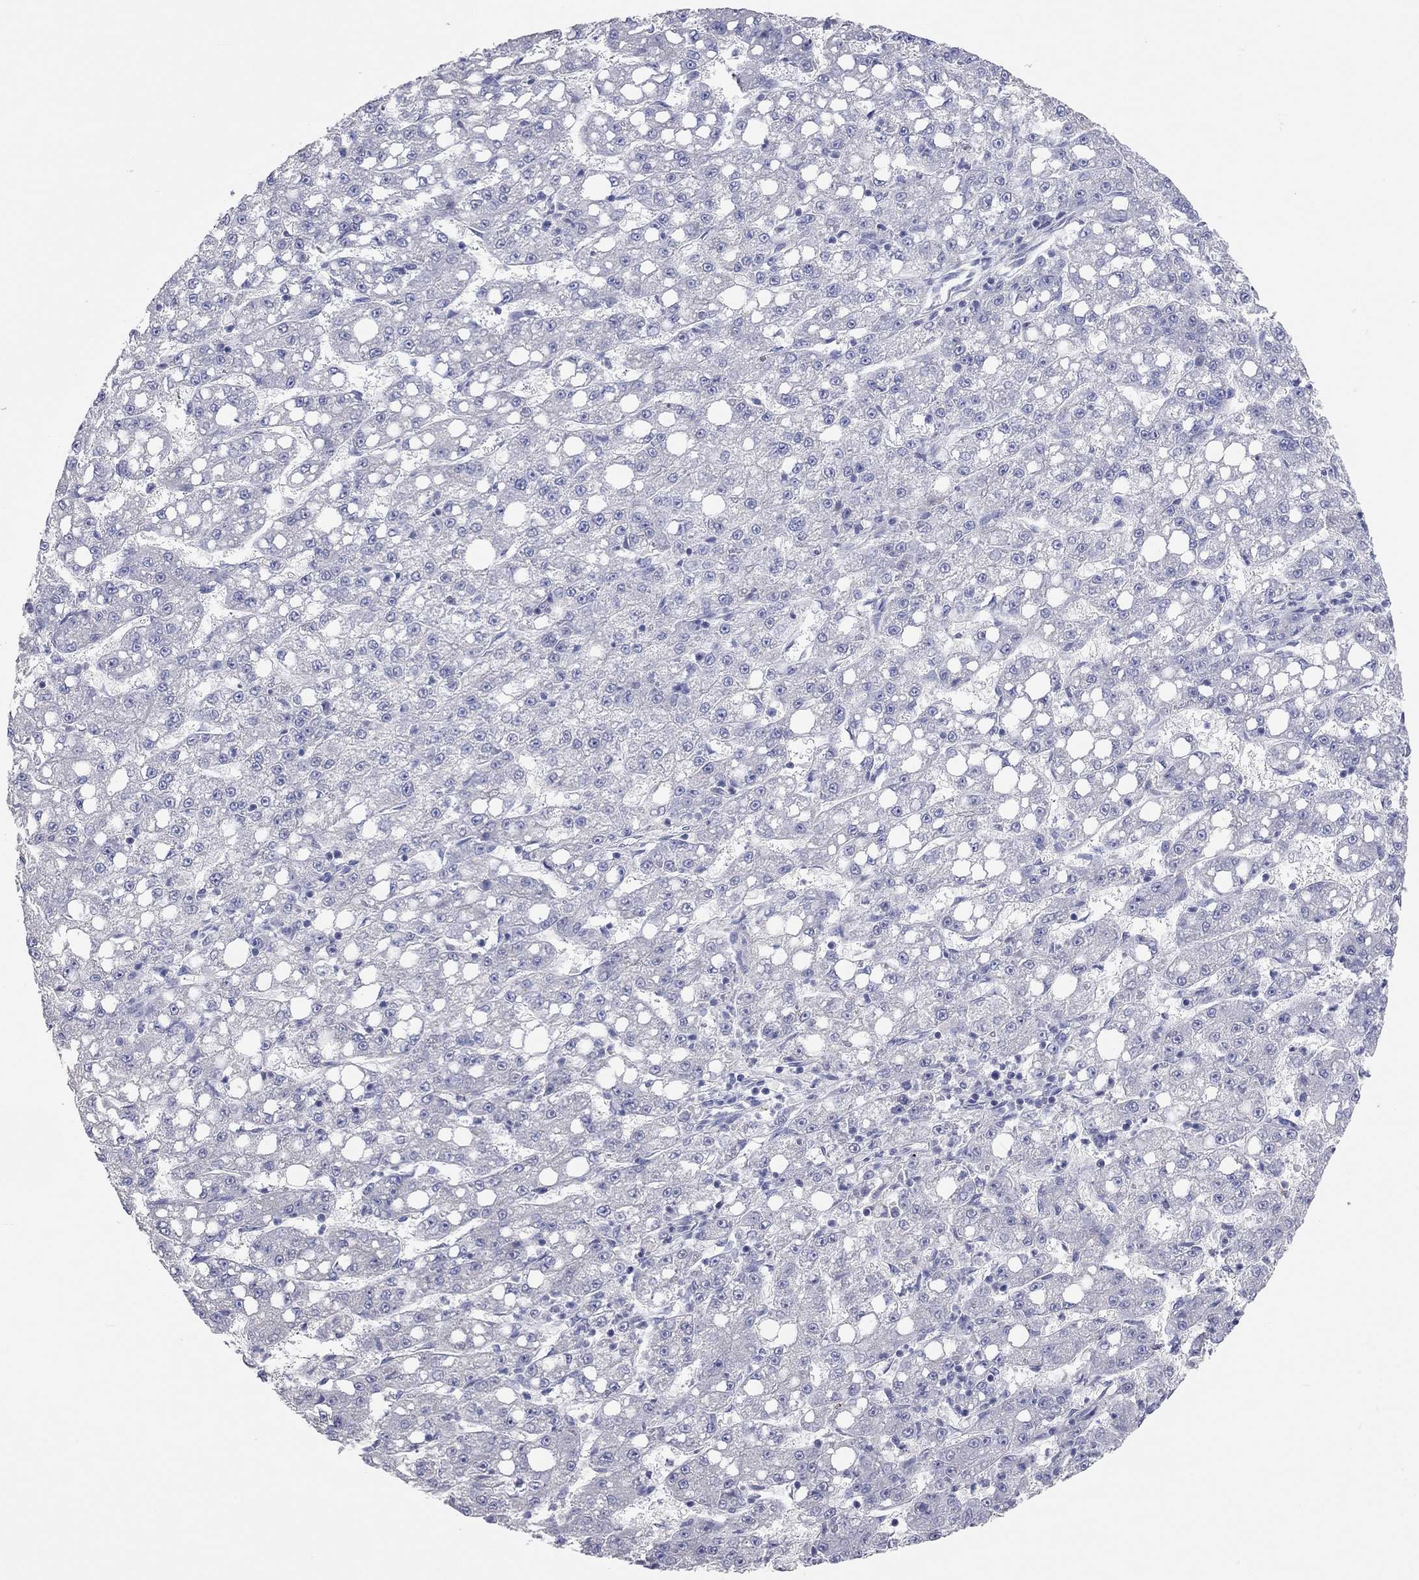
{"staining": {"intensity": "negative", "quantity": "none", "location": "none"}, "tissue": "liver cancer", "cell_type": "Tumor cells", "image_type": "cancer", "snomed": [{"axis": "morphology", "description": "Carcinoma, Hepatocellular, NOS"}, {"axis": "topography", "description": "Liver"}], "caption": "Image shows no significant protein expression in tumor cells of liver cancer (hepatocellular carcinoma).", "gene": "KCNB1", "patient": {"sex": "female", "age": 65}}